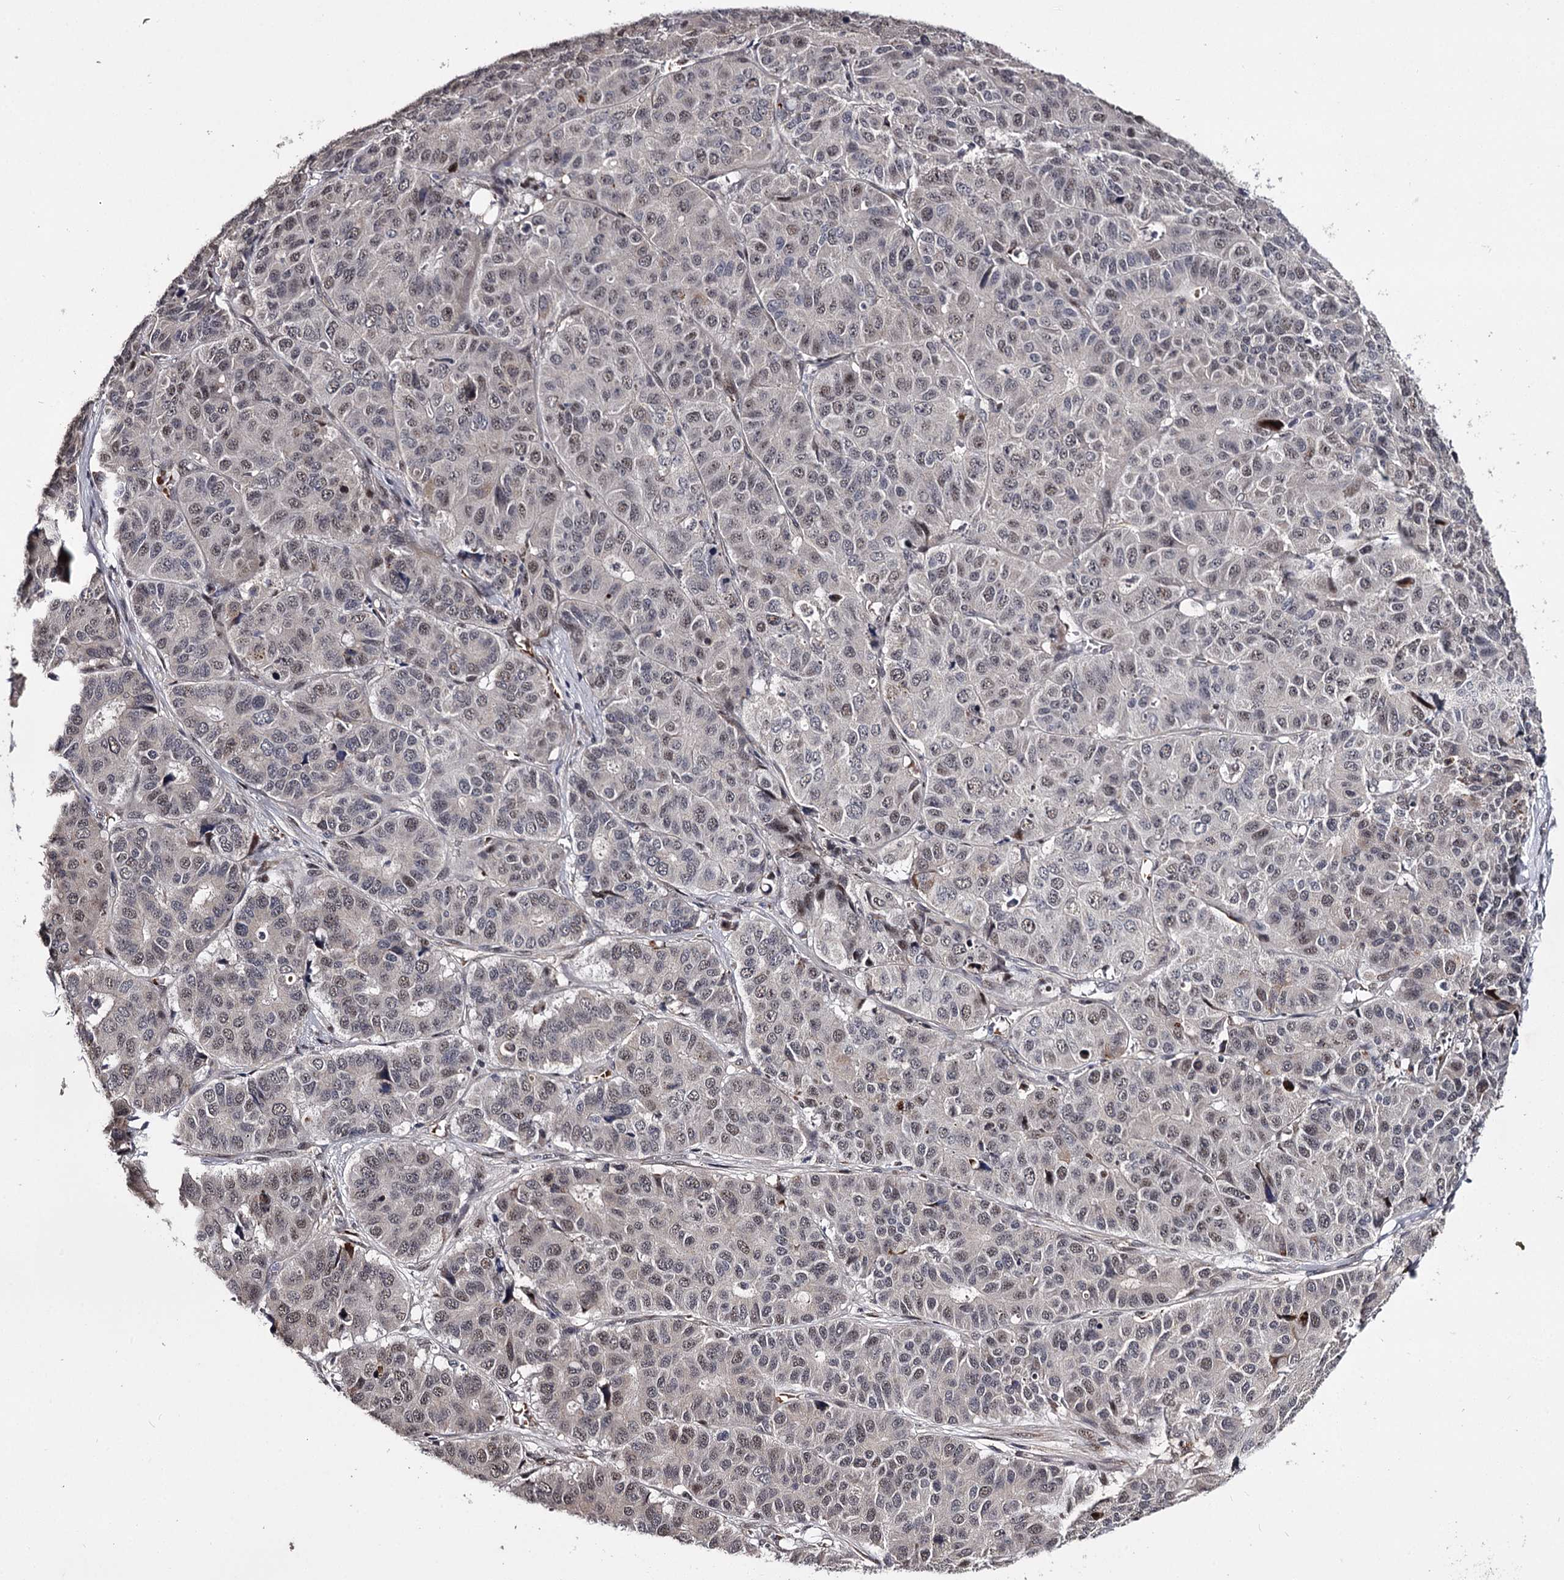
{"staining": {"intensity": "moderate", "quantity": "<25%", "location": "nuclear"}, "tissue": "pancreatic cancer", "cell_type": "Tumor cells", "image_type": "cancer", "snomed": [{"axis": "morphology", "description": "Adenocarcinoma, NOS"}, {"axis": "topography", "description": "Pancreas"}], "caption": "Human pancreatic cancer (adenocarcinoma) stained for a protein (brown) demonstrates moderate nuclear positive staining in about <25% of tumor cells.", "gene": "RNF44", "patient": {"sex": "male", "age": 50}}